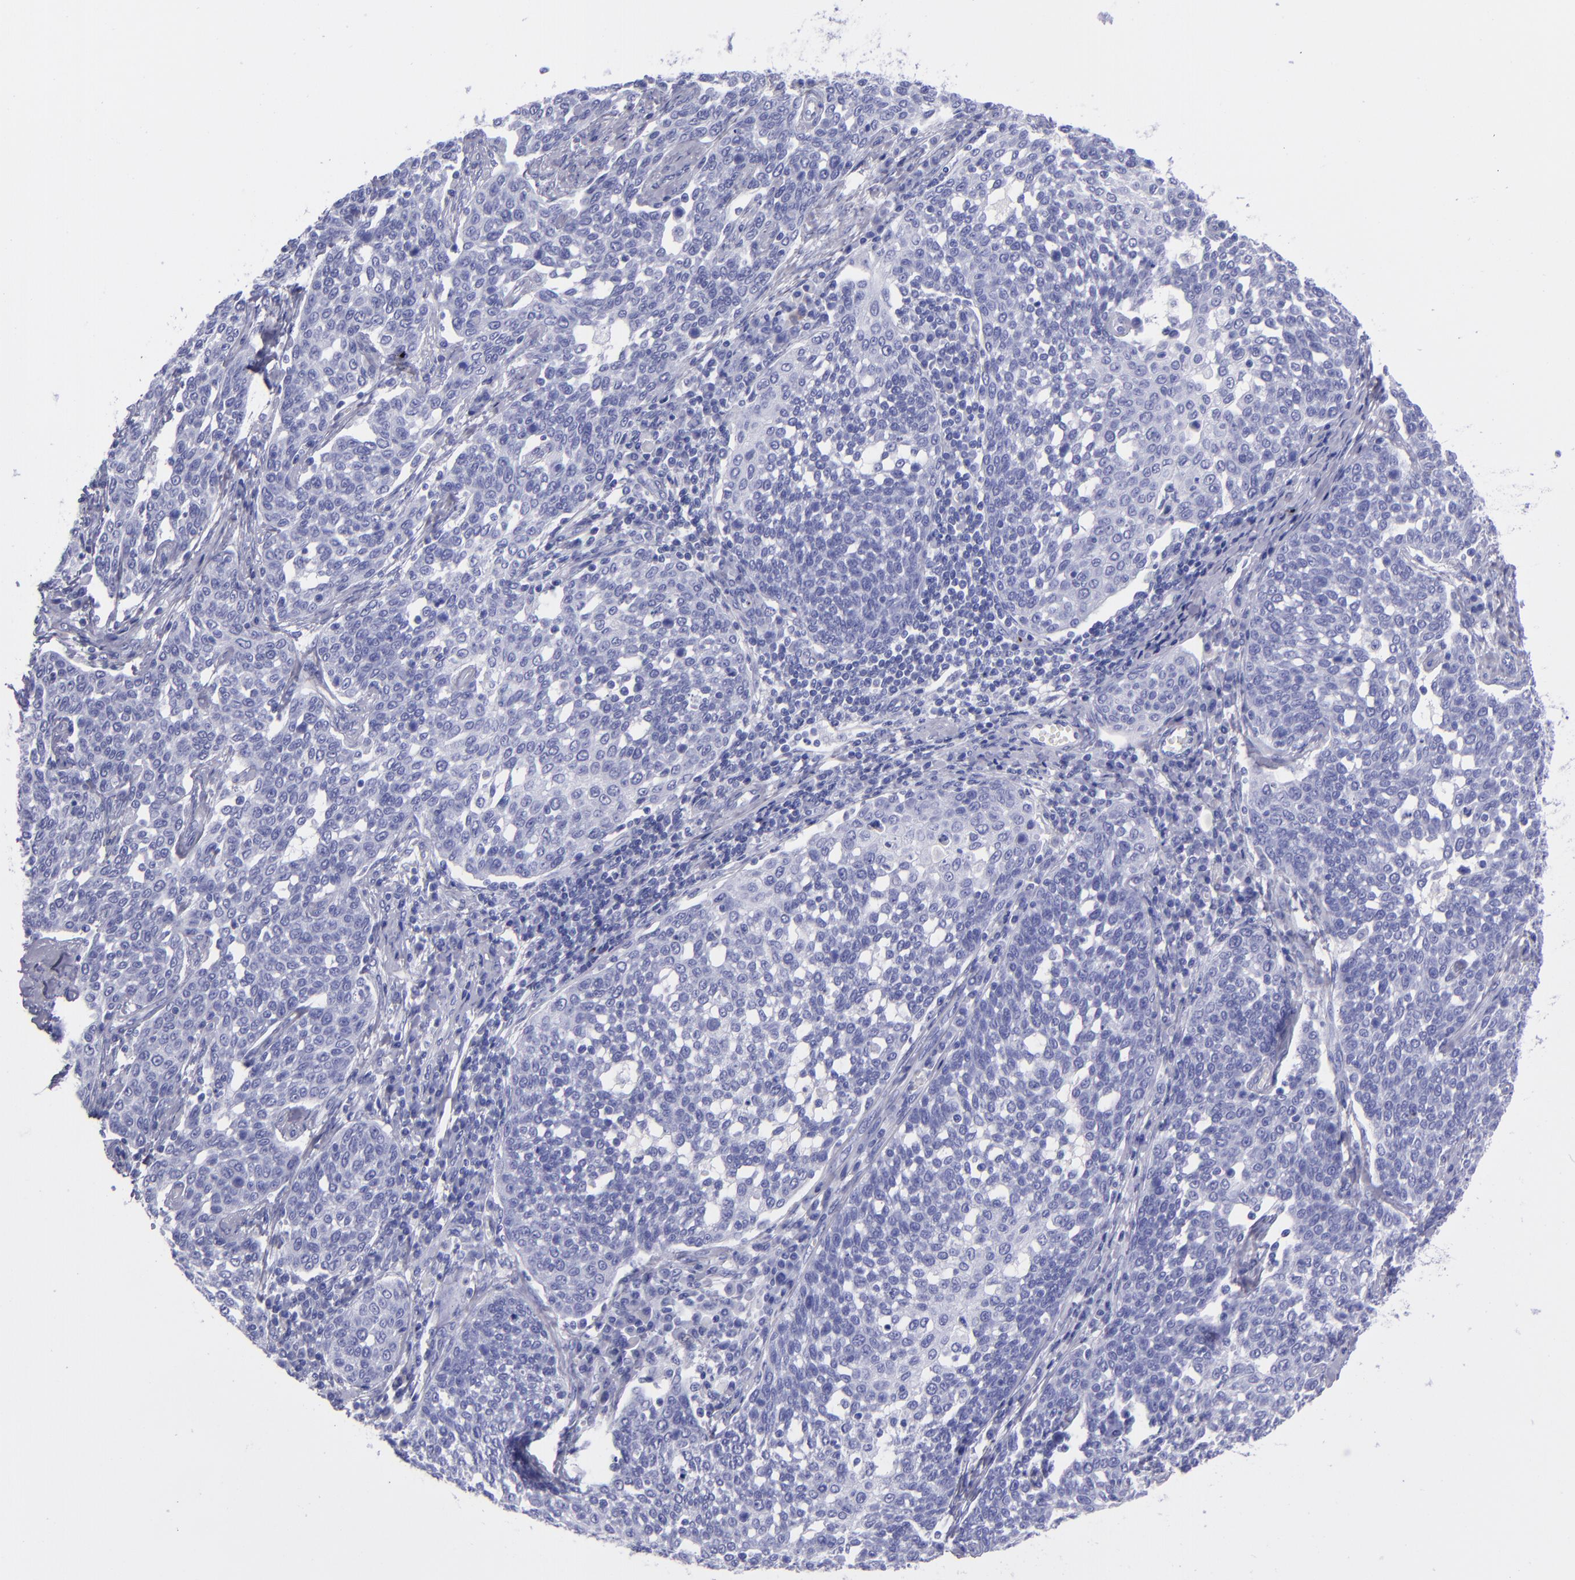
{"staining": {"intensity": "negative", "quantity": "none", "location": "none"}, "tissue": "cervical cancer", "cell_type": "Tumor cells", "image_type": "cancer", "snomed": [{"axis": "morphology", "description": "Squamous cell carcinoma, NOS"}, {"axis": "topography", "description": "Cervix"}], "caption": "Human squamous cell carcinoma (cervical) stained for a protein using immunohistochemistry (IHC) exhibits no positivity in tumor cells.", "gene": "EFCAB13", "patient": {"sex": "female", "age": 34}}